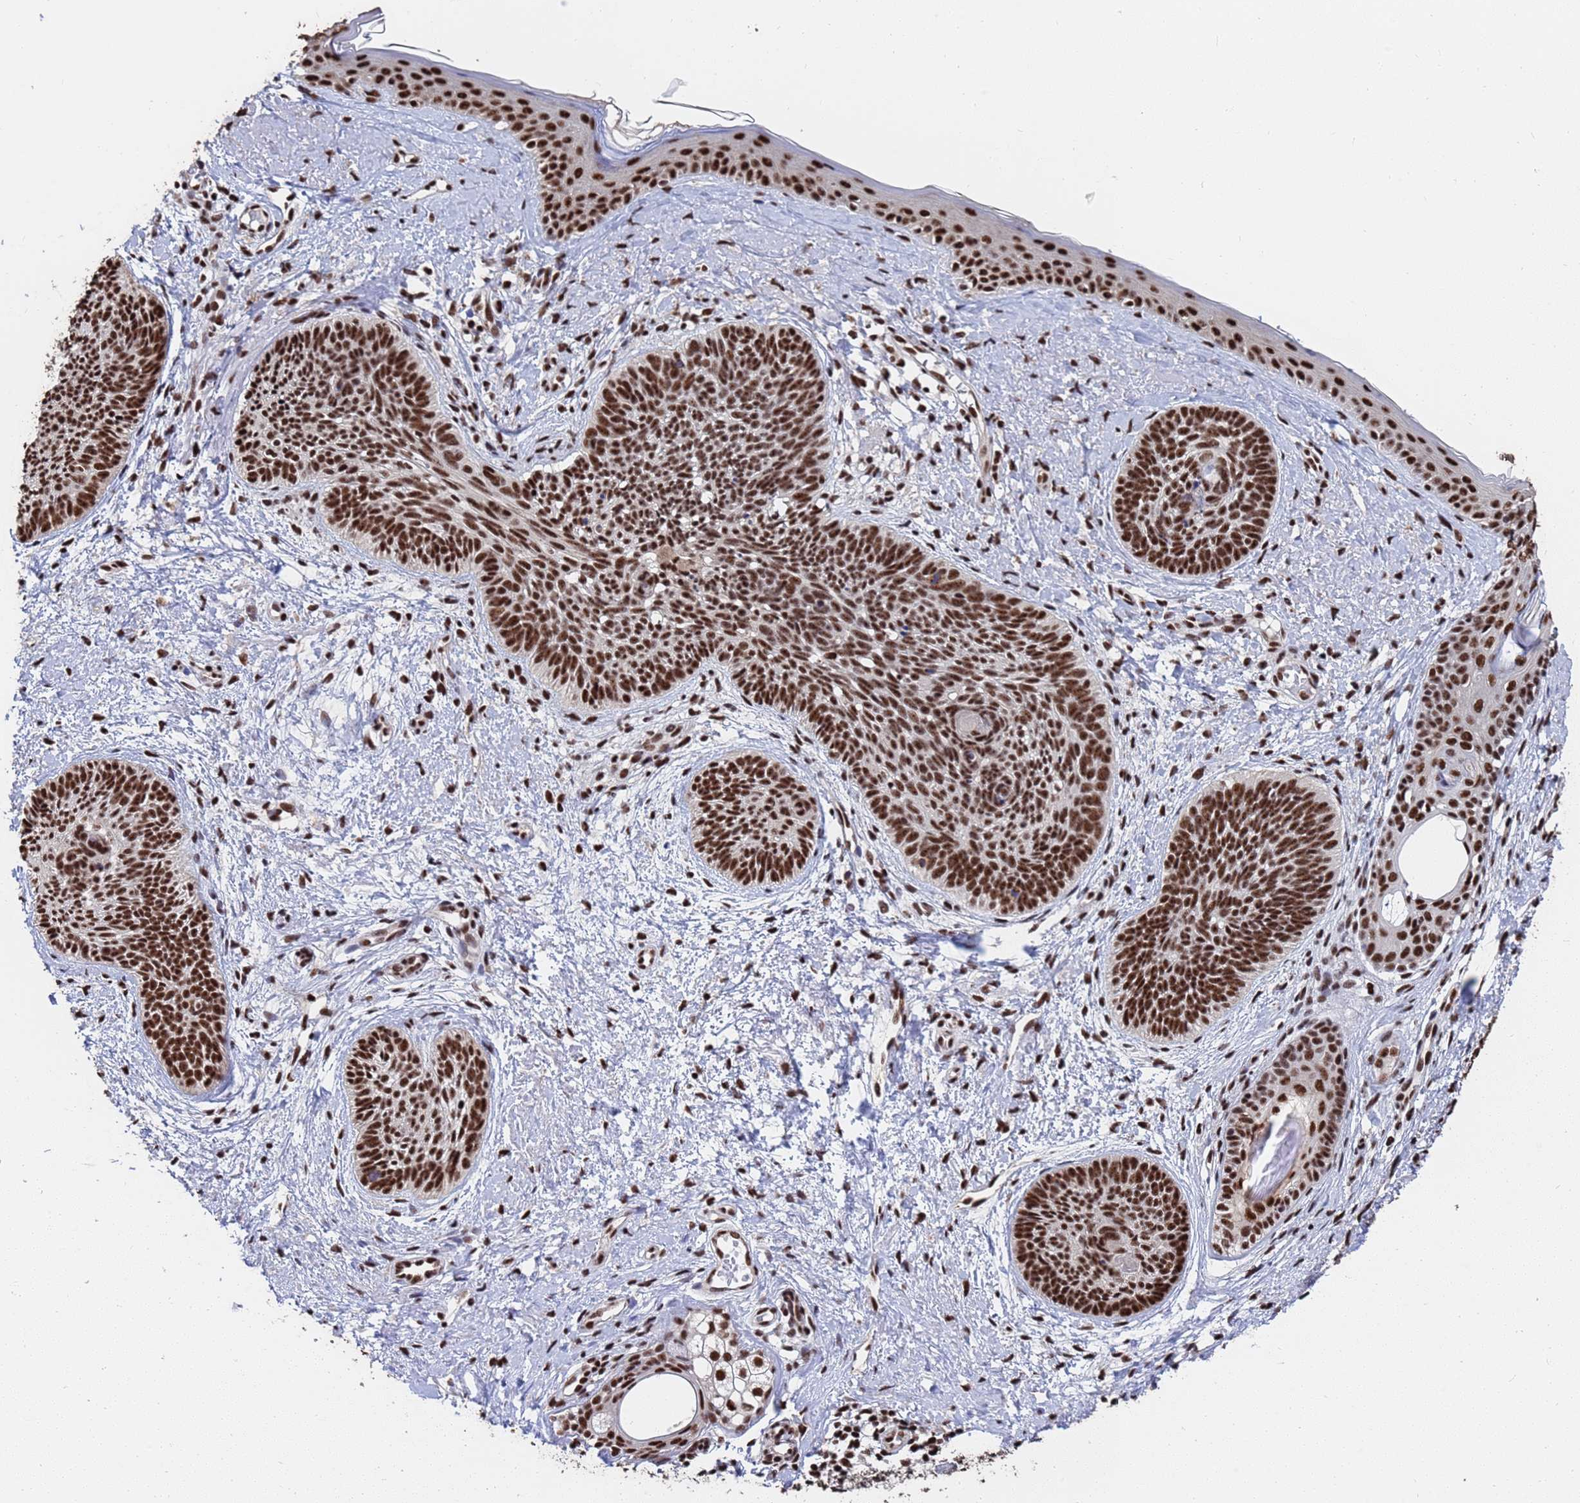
{"staining": {"intensity": "strong", "quantity": ">75%", "location": "nuclear"}, "tissue": "skin cancer", "cell_type": "Tumor cells", "image_type": "cancer", "snomed": [{"axis": "morphology", "description": "Basal cell carcinoma"}, {"axis": "topography", "description": "Skin"}], "caption": "IHC photomicrograph of basal cell carcinoma (skin) stained for a protein (brown), which exhibits high levels of strong nuclear staining in about >75% of tumor cells.", "gene": "SF3B2", "patient": {"sex": "female", "age": 81}}